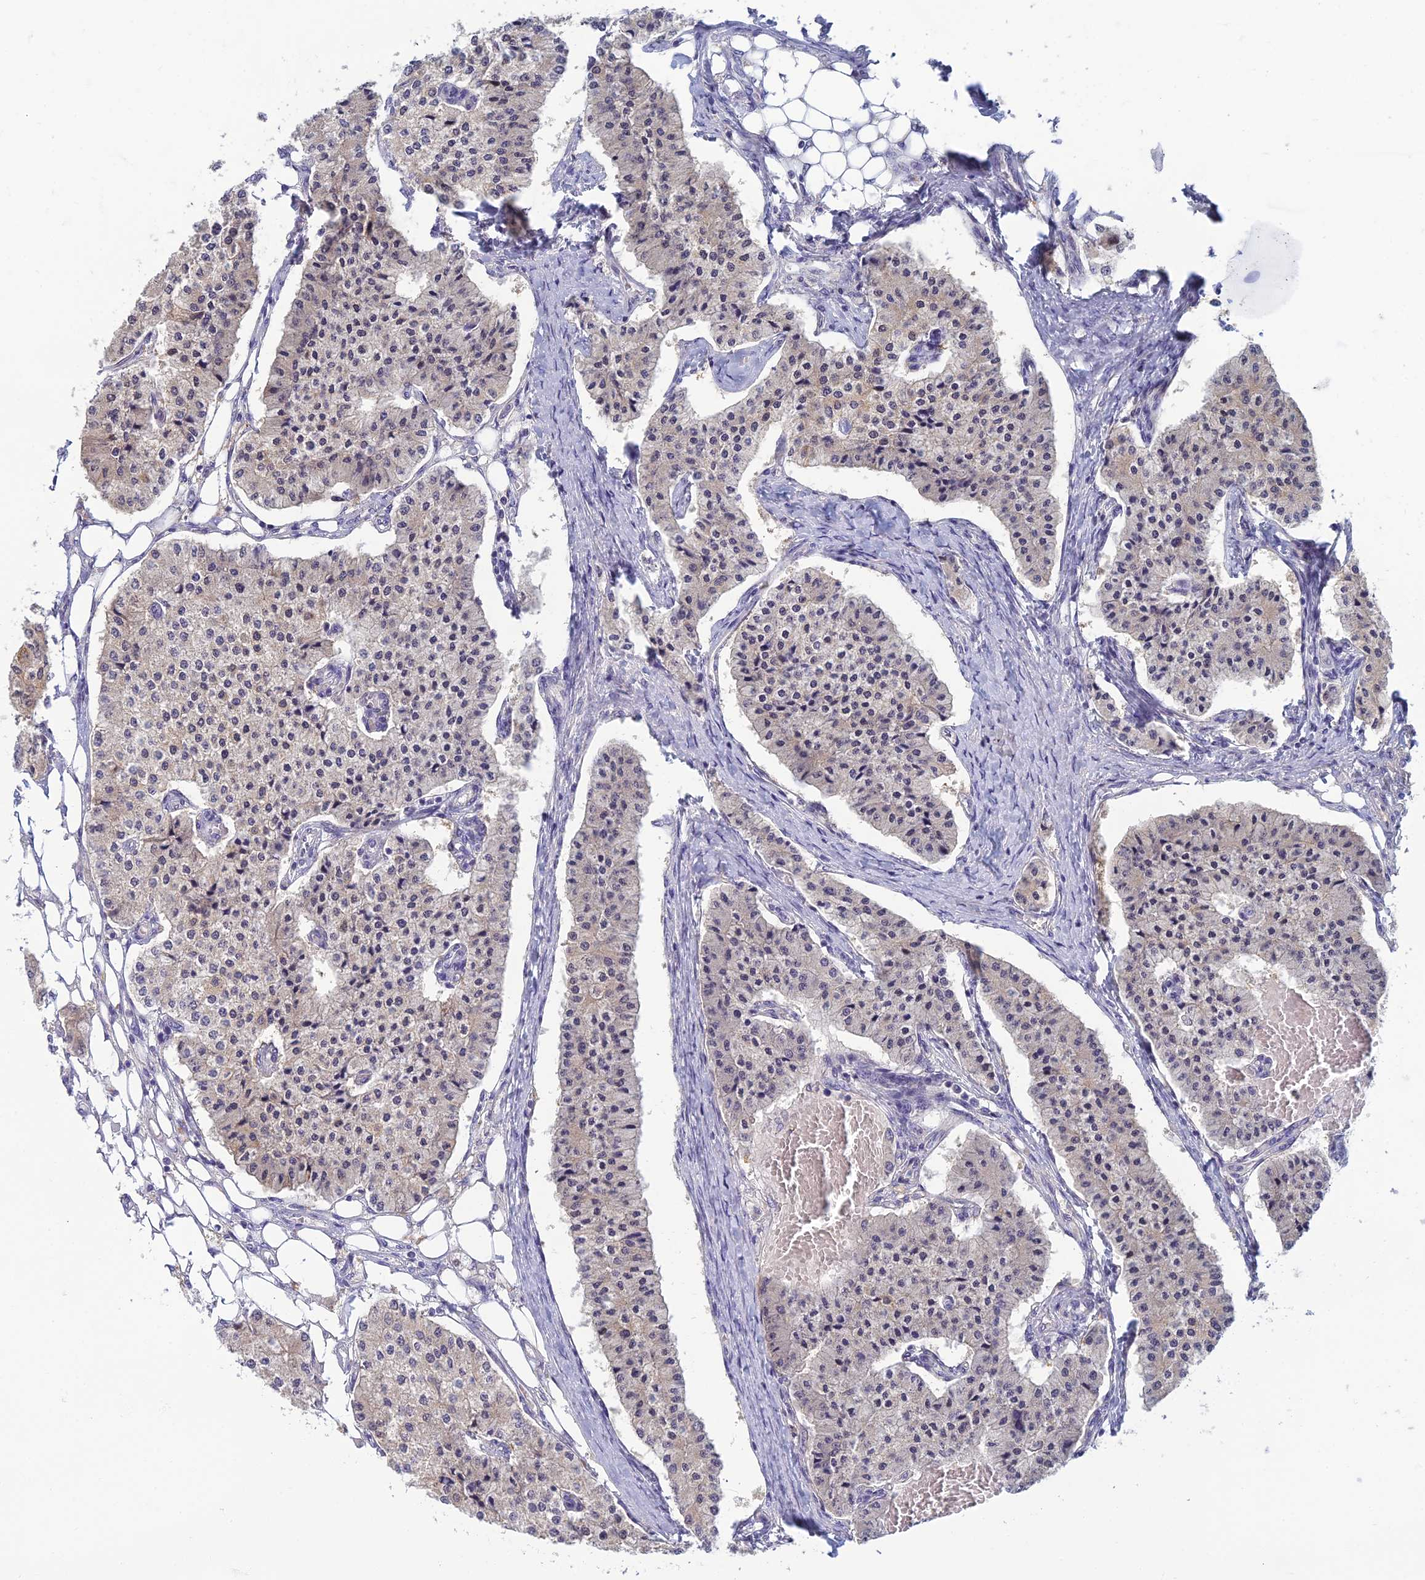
{"staining": {"intensity": "negative", "quantity": "none", "location": "none"}, "tissue": "carcinoid", "cell_type": "Tumor cells", "image_type": "cancer", "snomed": [{"axis": "morphology", "description": "Carcinoid, malignant, NOS"}, {"axis": "topography", "description": "Colon"}], "caption": "Immunohistochemistry micrograph of malignant carcinoid stained for a protein (brown), which displays no expression in tumor cells.", "gene": "SLC25A41", "patient": {"sex": "female", "age": 52}}